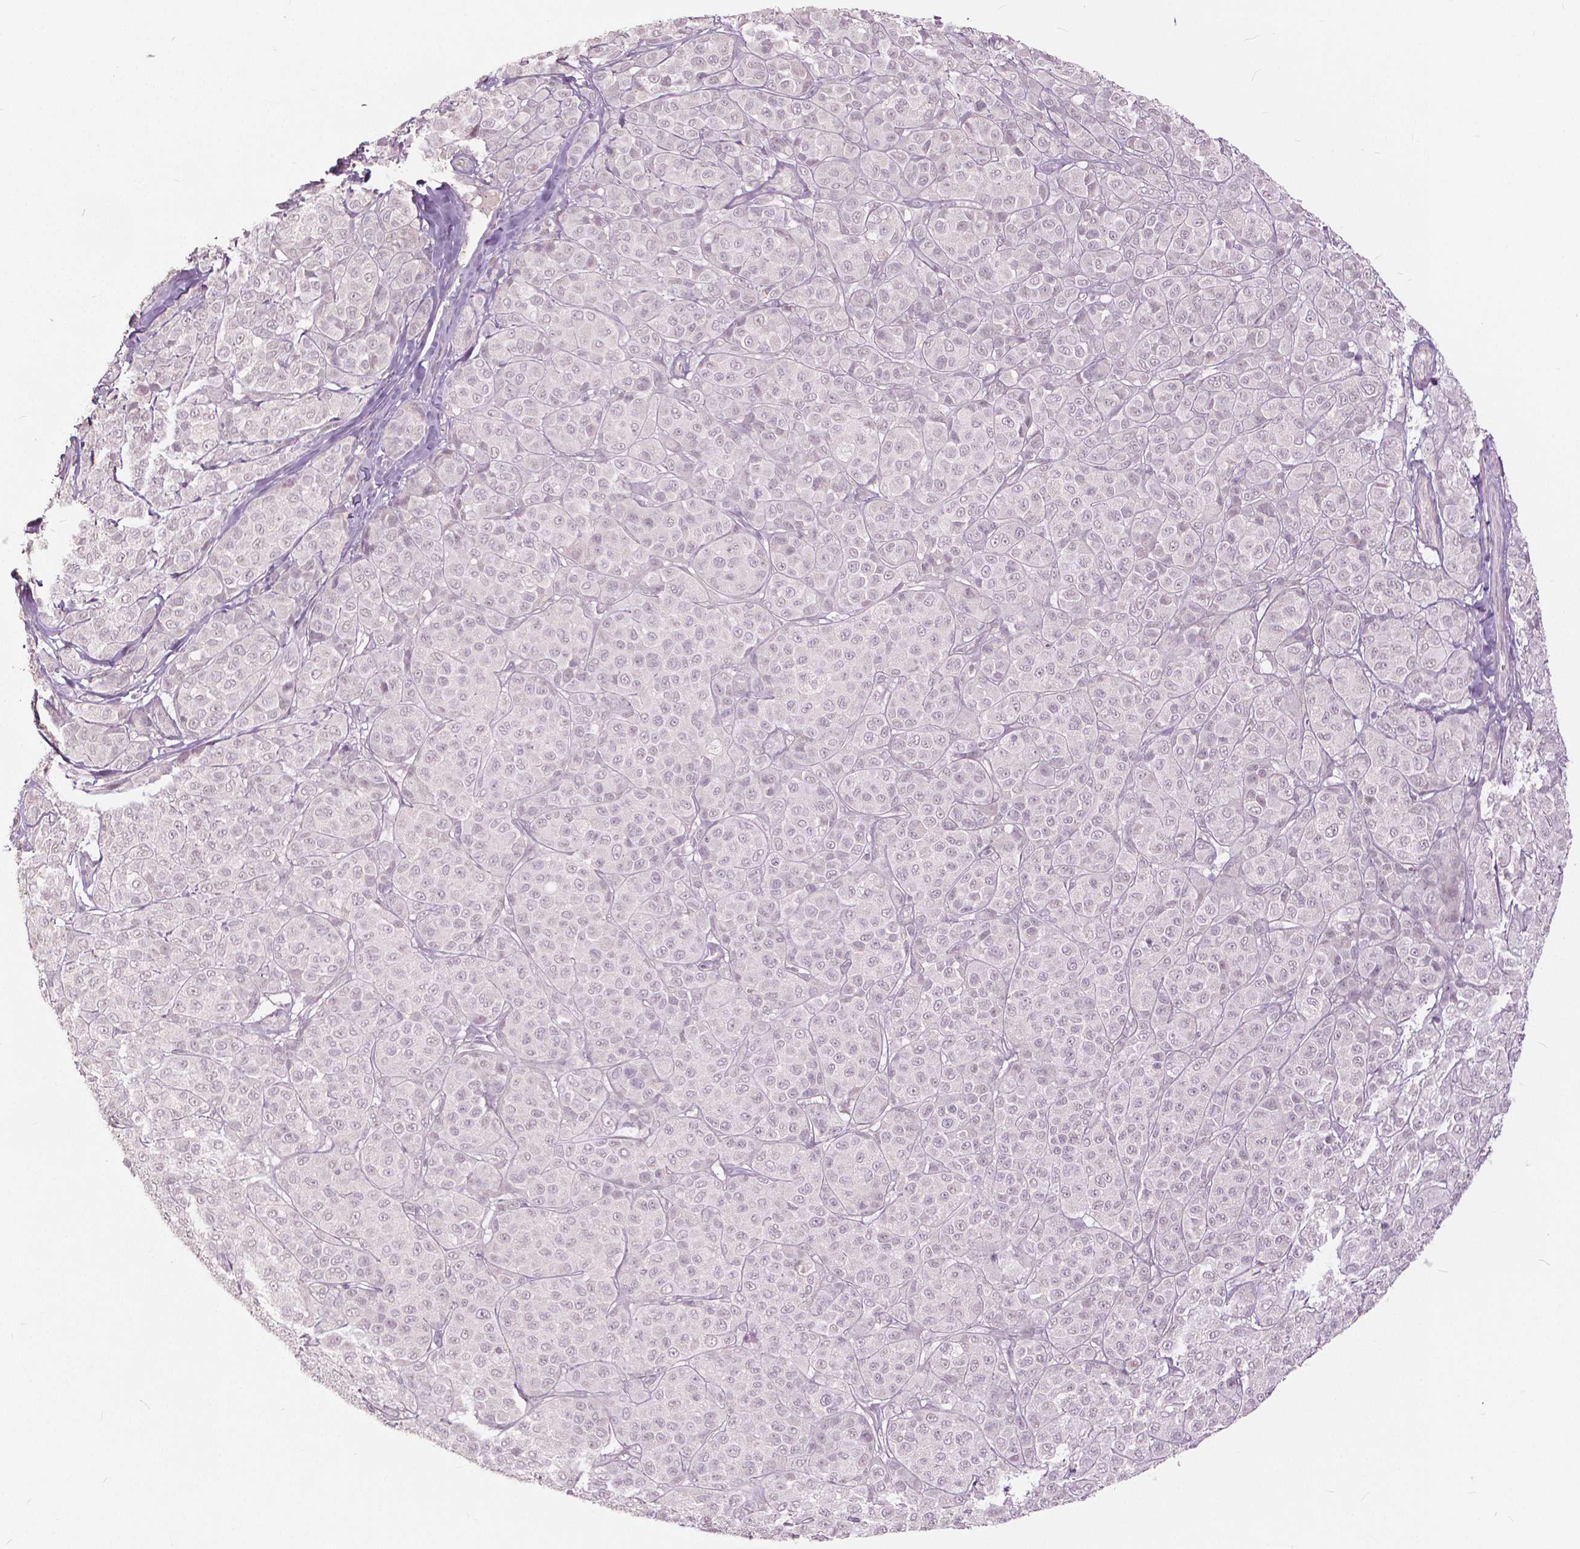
{"staining": {"intensity": "negative", "quantity": "none", "location": "none"}, "tissue": "melanoma", "cell_type": "Tumor cells", "image_type": "cancer", "snomed": [{"axis": "morphology", "description": "Malignant melanoma, NOS"}, {"axis": "topography", "description": "Skin"}], "caption": "Photomicrograph shows no significant protein expression in tumor cells of melanoma.", "gene": "NANOG", "patient": {"sex": "male", "age": 89}}